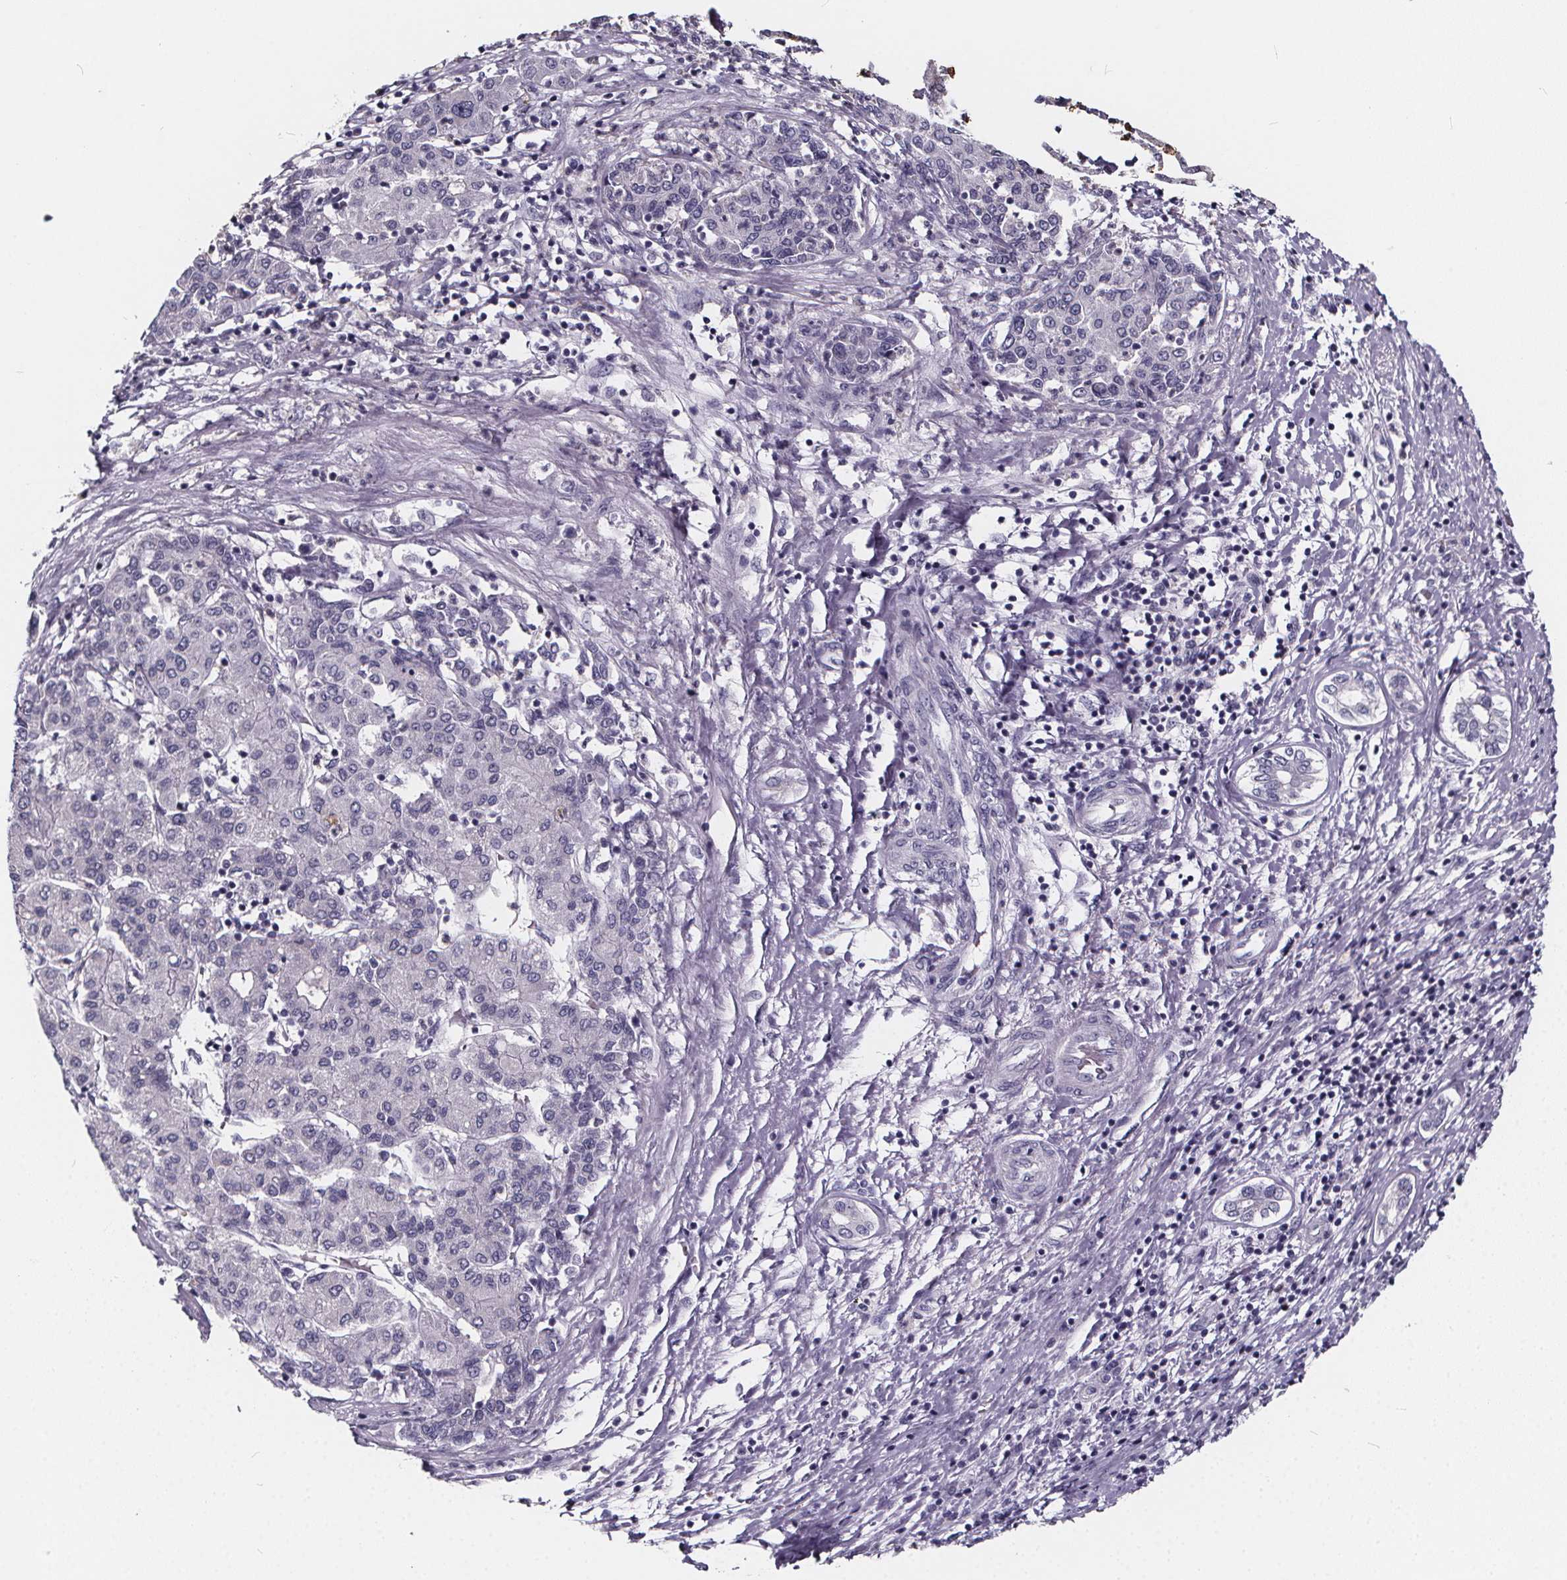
{"staining": {"intensity": "negative", "quantity": "none", "location": "none"}, "tissue": "liver cancer", "cell_type": "Tumor cells", "image_type": "cancer", "snomed": [{"axis": "morphology", "description": "Carcinoma, Hepatocellular, NOS"}, {"axis": "topography", "description": "Liver"}], "caption": "An IHC image of liver cancer is shown. There is no staining in tumor cells of liver cancer. (Stains: DAB immunohistochemistry (IHC) with hematoxylin counter stain, Microscopy: brightfield microscopy at high magnification).", "gene": "SPEF2", "patient": {"sex": "male", "age": 65}}